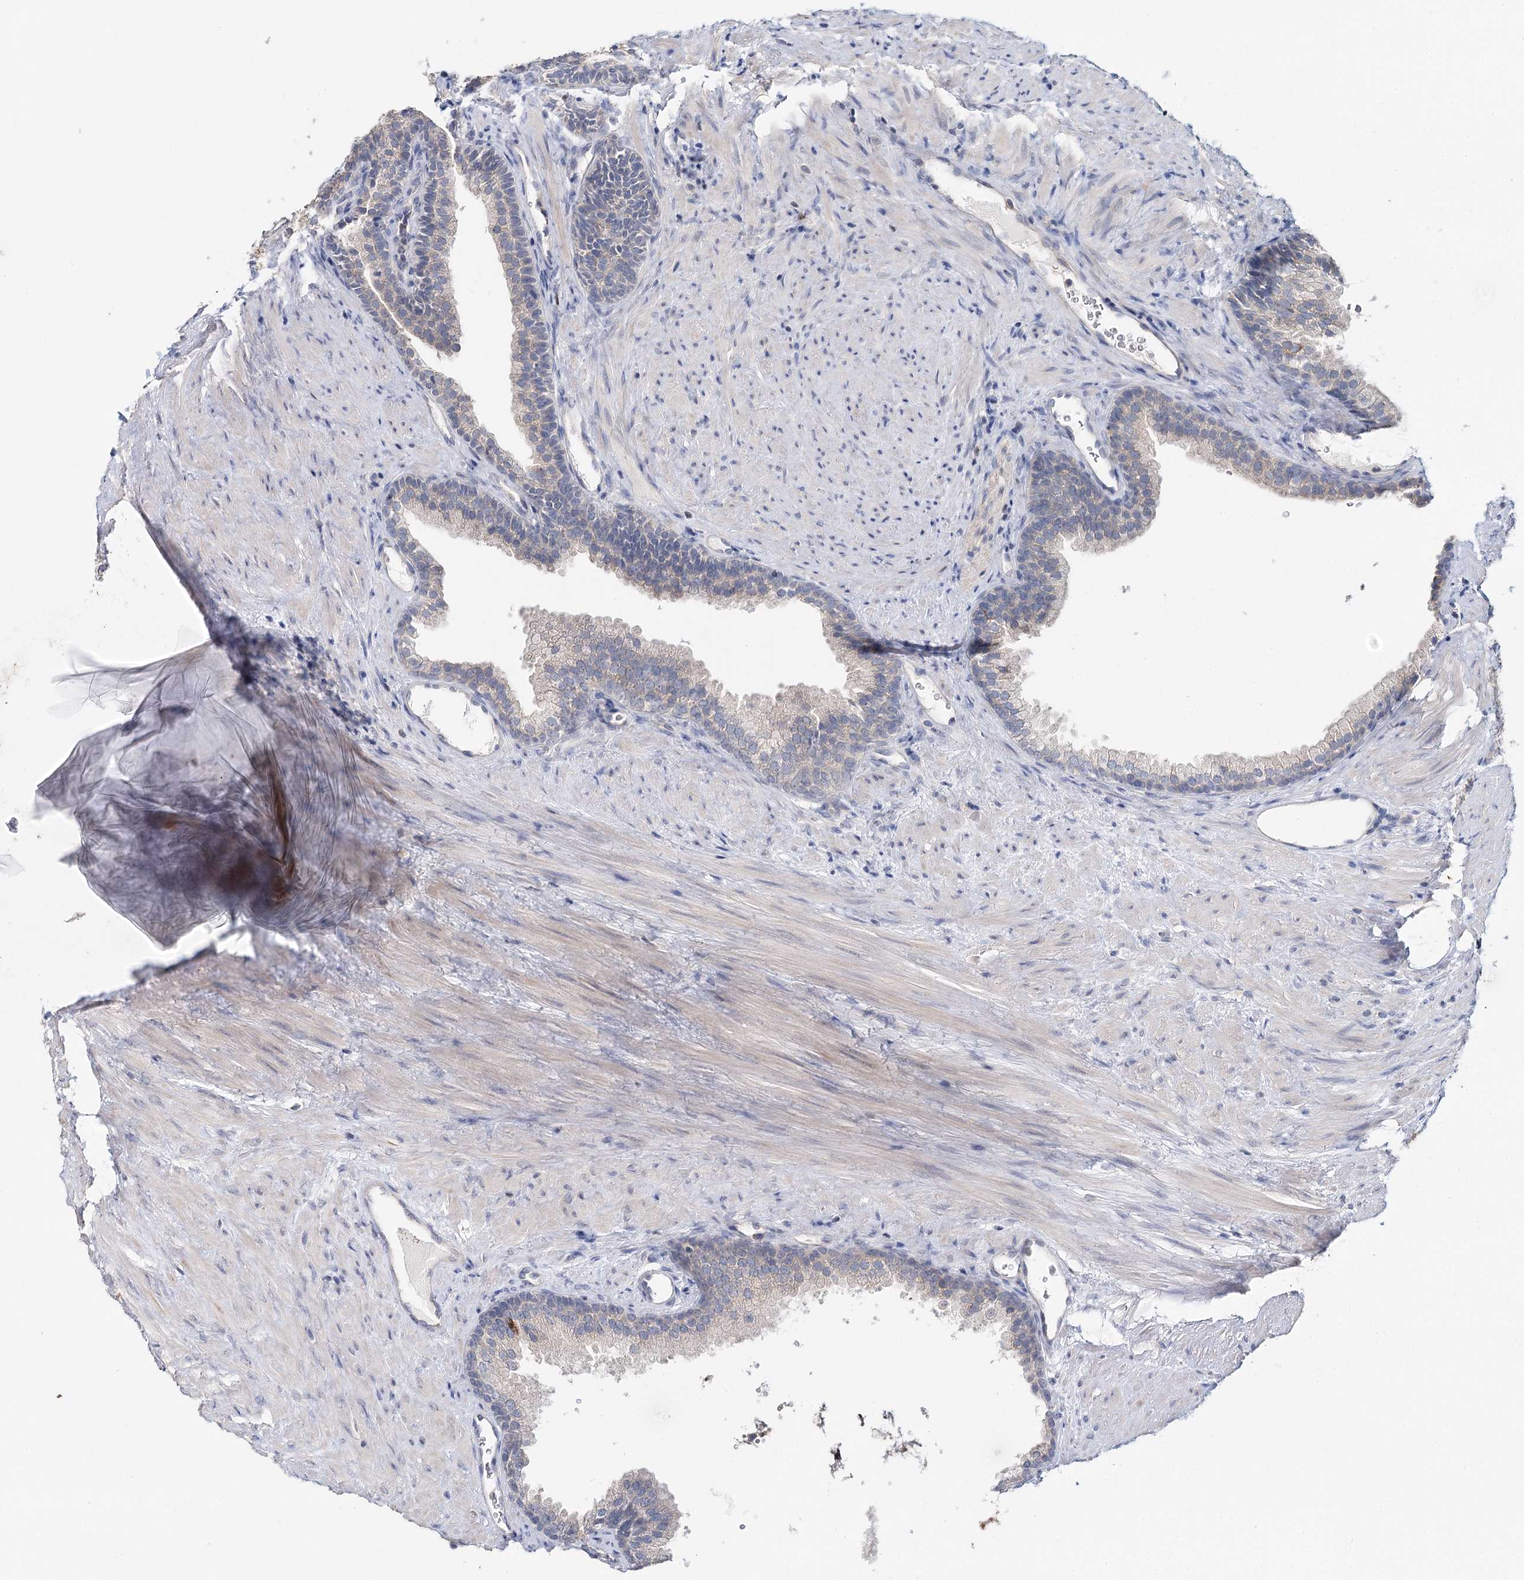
{"staining": {"intensity": "negative", "quantity": "none", "location": "none"}, "tissue": "prostate", "cell_type": "Glandular cells", "image_type": "normal", "snomed": [{"axis": "morphology", "description": "Normal tissue, NOS"}, {"axis": "topography", "description": "Prostate"}], "caption": "This is an immunohistochemistry (IHC) photomicrograph of unremarkable prostate. There is no positivity in glandular cells.", "gene": "DAPK1", "patient": {"sex": "male", "age": 76}}